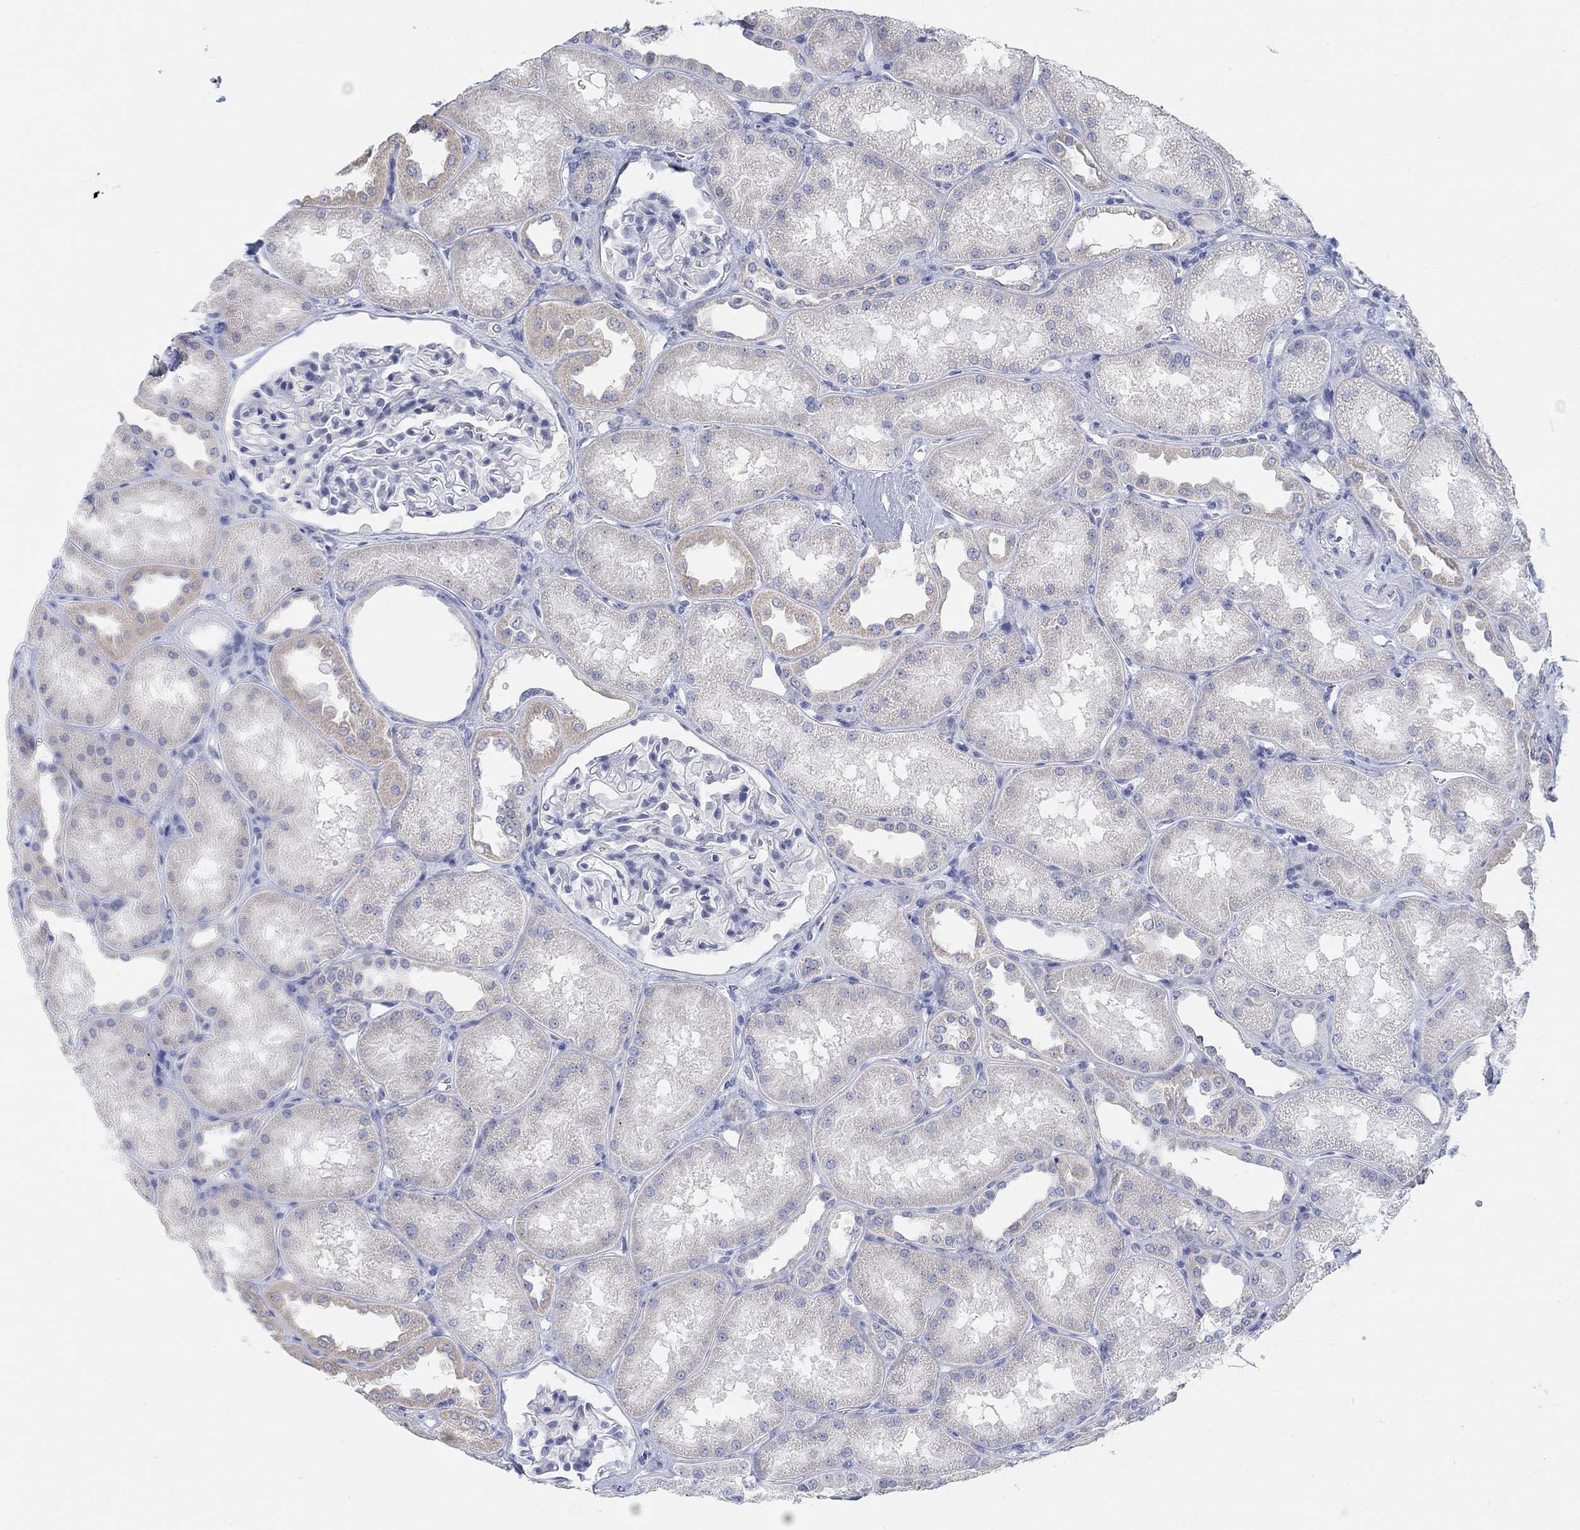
{"staining": {"intensity": "negative", "quantity": "none", "location": "none"}, "tissue": "kidney", "cell_type": "Cells in glomeruli", "image_type": "normal", "snomed": [{"axis": "morphology", "description": "Normal tissue, NOS"}, {"axis": "topography", "description": "Kidney"}], "caption": "This is an IHC histopathology image of normal kidney. There is no positivity in cells in glomeruli.", "gene": "ATP6V1E2", "patient": {"sex": "male", "age": 61}}